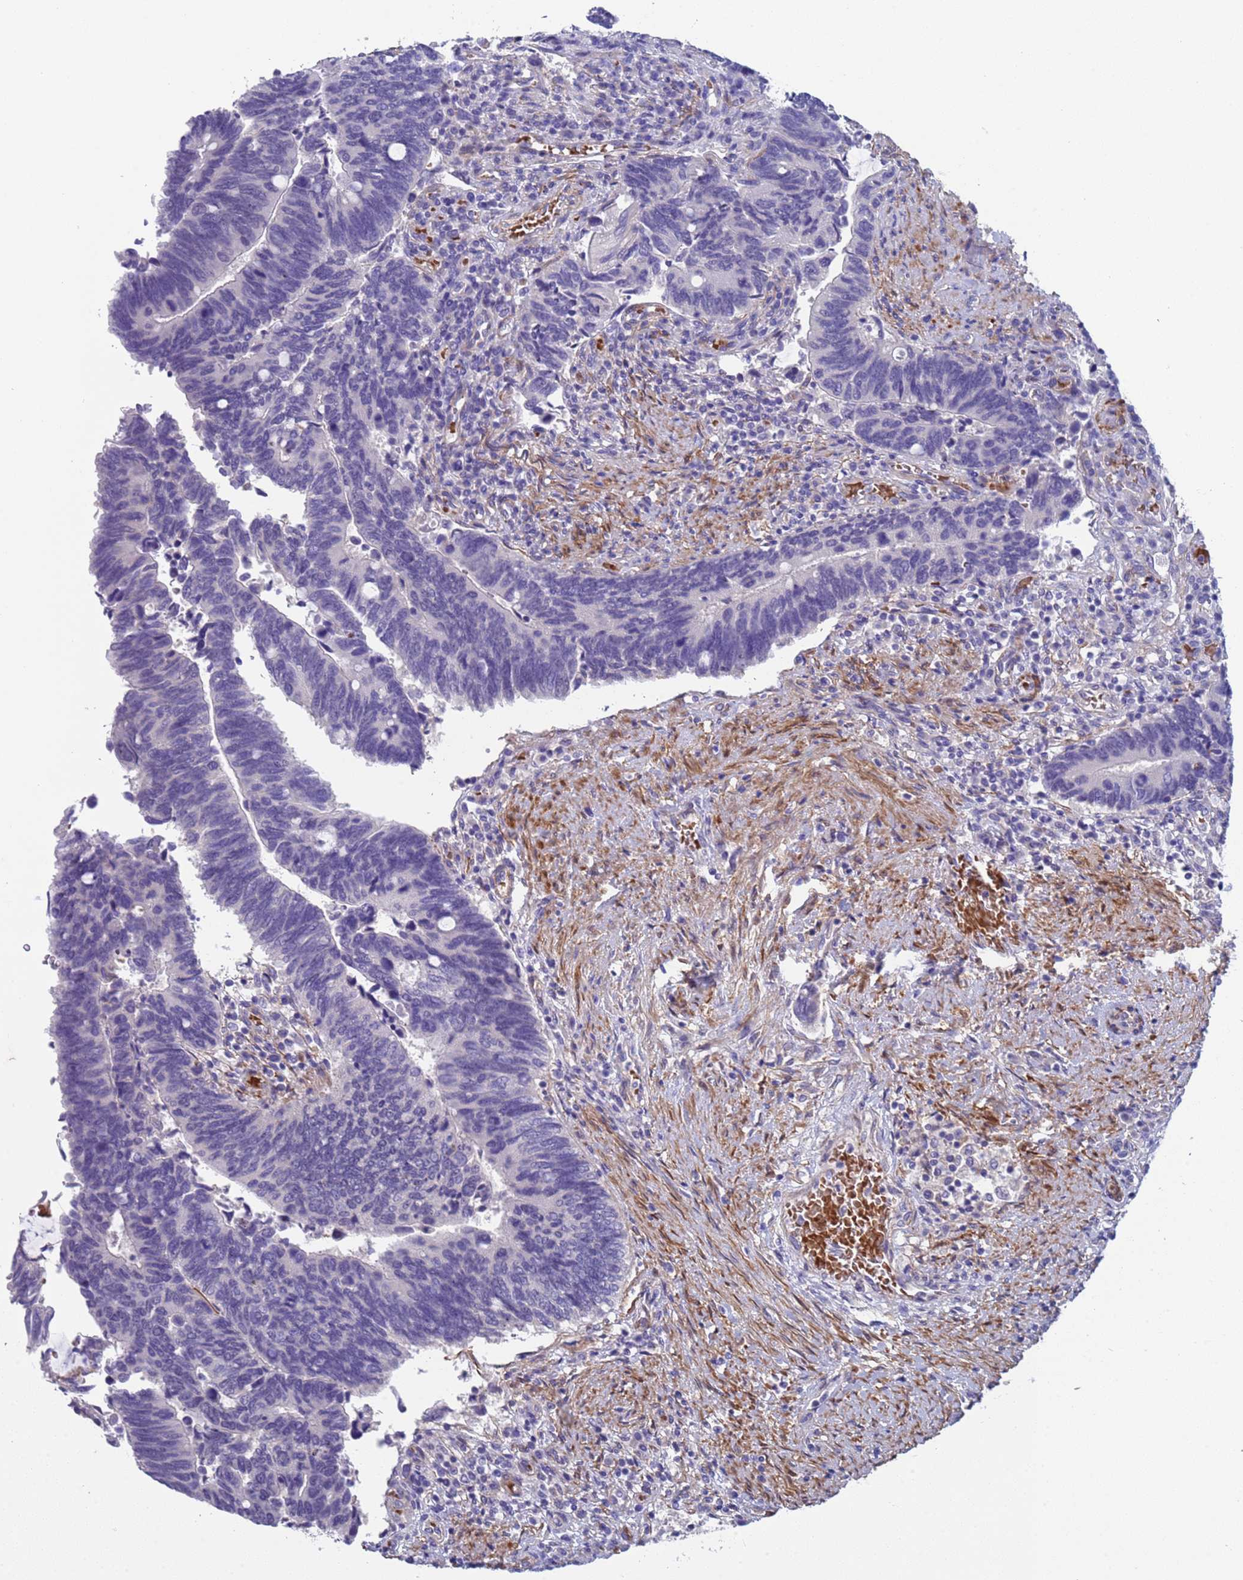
{"staining": {"intensity": "negative", "quantity": "none", "location": "none"}, "tissue": "colorectal cancer", "cell_type": "Tumor cells", "image_type": "cancer", "snomed": [{"axis": "morphology", "description": "Adenocarcinoma, NOS"}, {"axis": "topography", "description": "Colon"}], "caption": "An IHC photomicrograph of colorectal cancer is shown. There is no staining in tumor cells of colorectal cancer. (DAB (3,3'-diaminobenzidine) immunohistochemistry, high magnification).", "gene": "KBTBD3", "patient": {"sex": "male", "age": 87}}